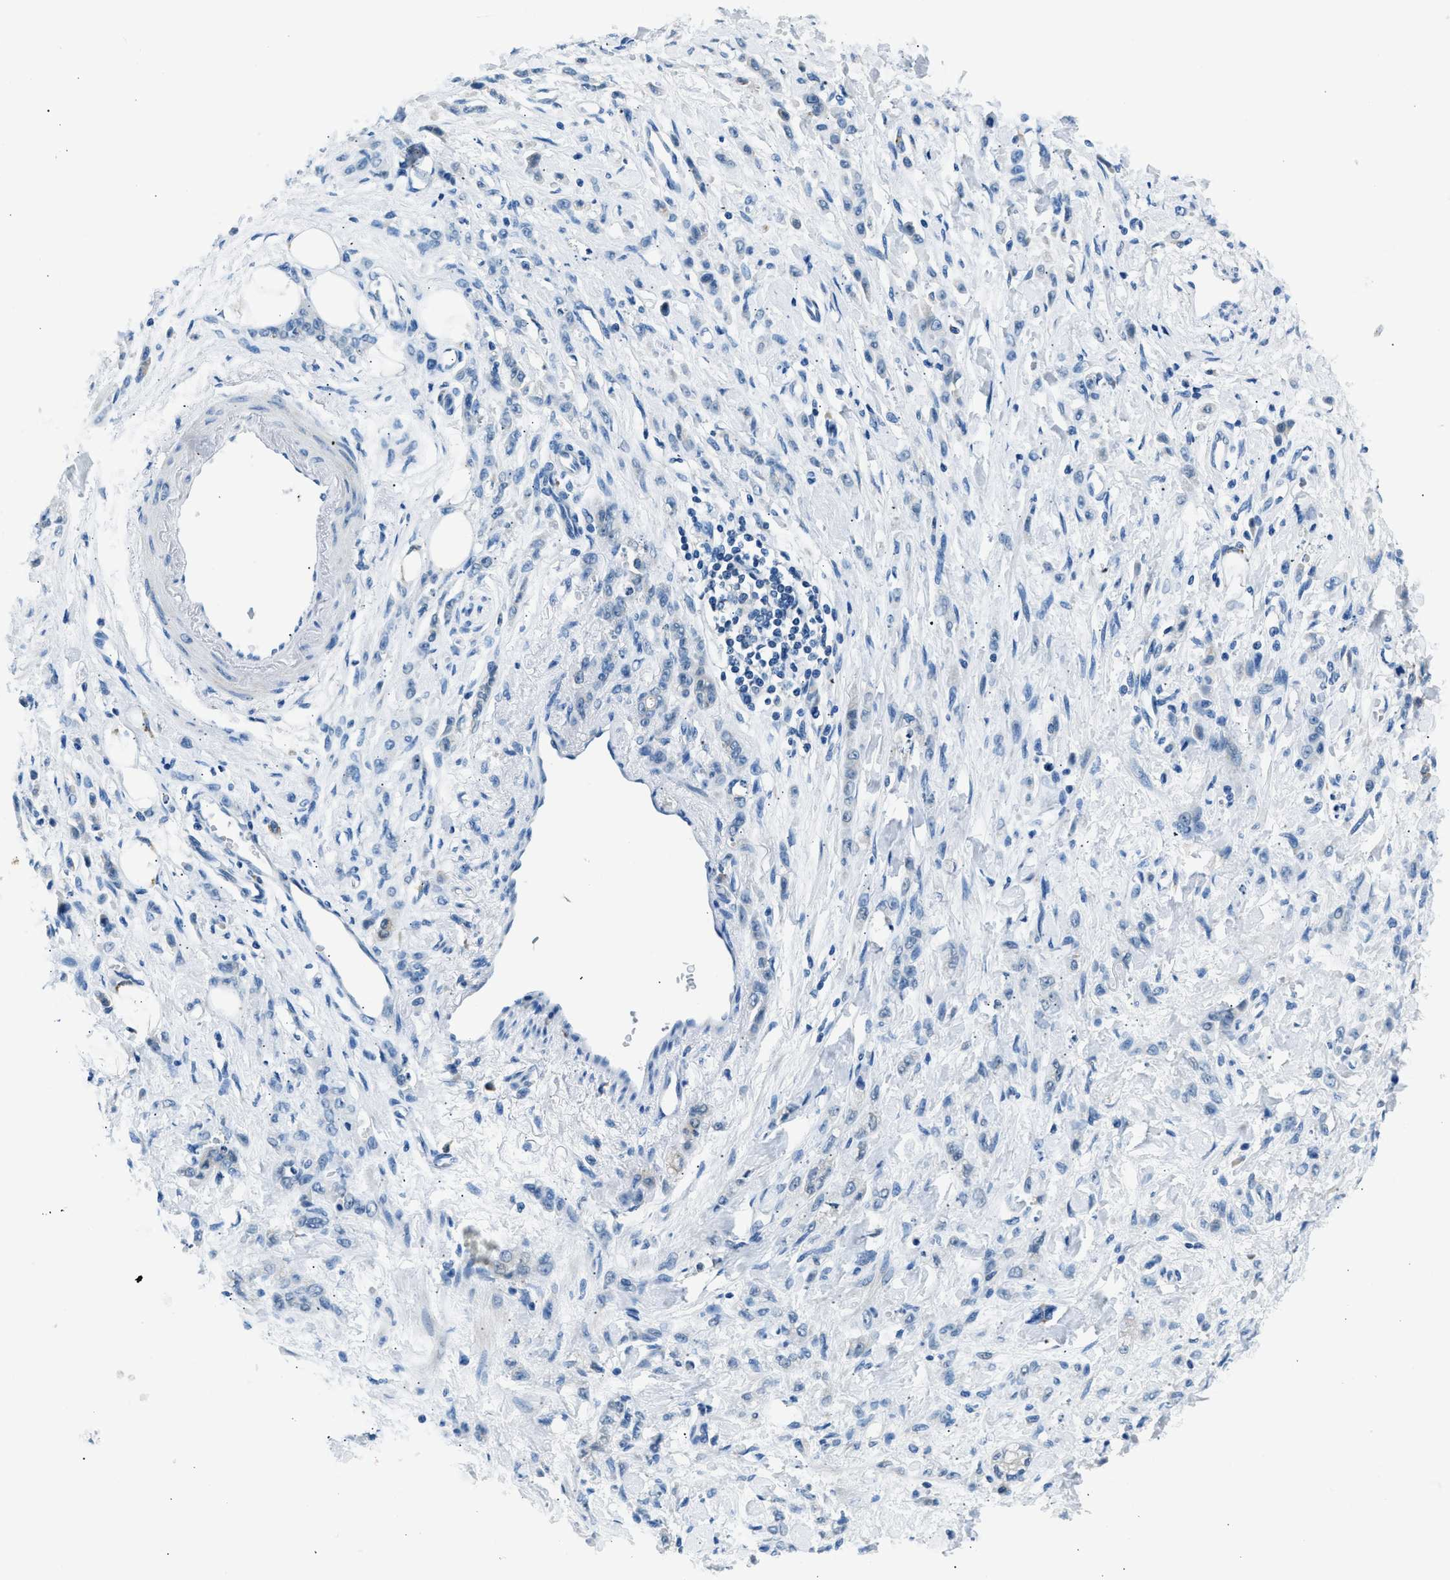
{"staining": {"intensity": "negative", "quantity": "none", "location": "none"}, "tissue": "stomach cancer", "cell_type": "Tumor cells", "image_type": "cancer", "snomed": [{"axis": "morphology", "description": "Normal tissue, NOS"}, {"axis": "morphology", "description": "Adenocarcinoma, NOS"}, {"axis": "topography", "description": "Stomach"}], "caption": "High power microscopy image of an IHC histopathology image of adenocarcinoma (stomach), revealing no significant staining in tumor cells. (DAB (3,3'-diaminobenzidine) immunohistochemistry with hematoxylin counter stain).", "gene": "CLDN18", "patient": {"sex": "male", "age": 82}}